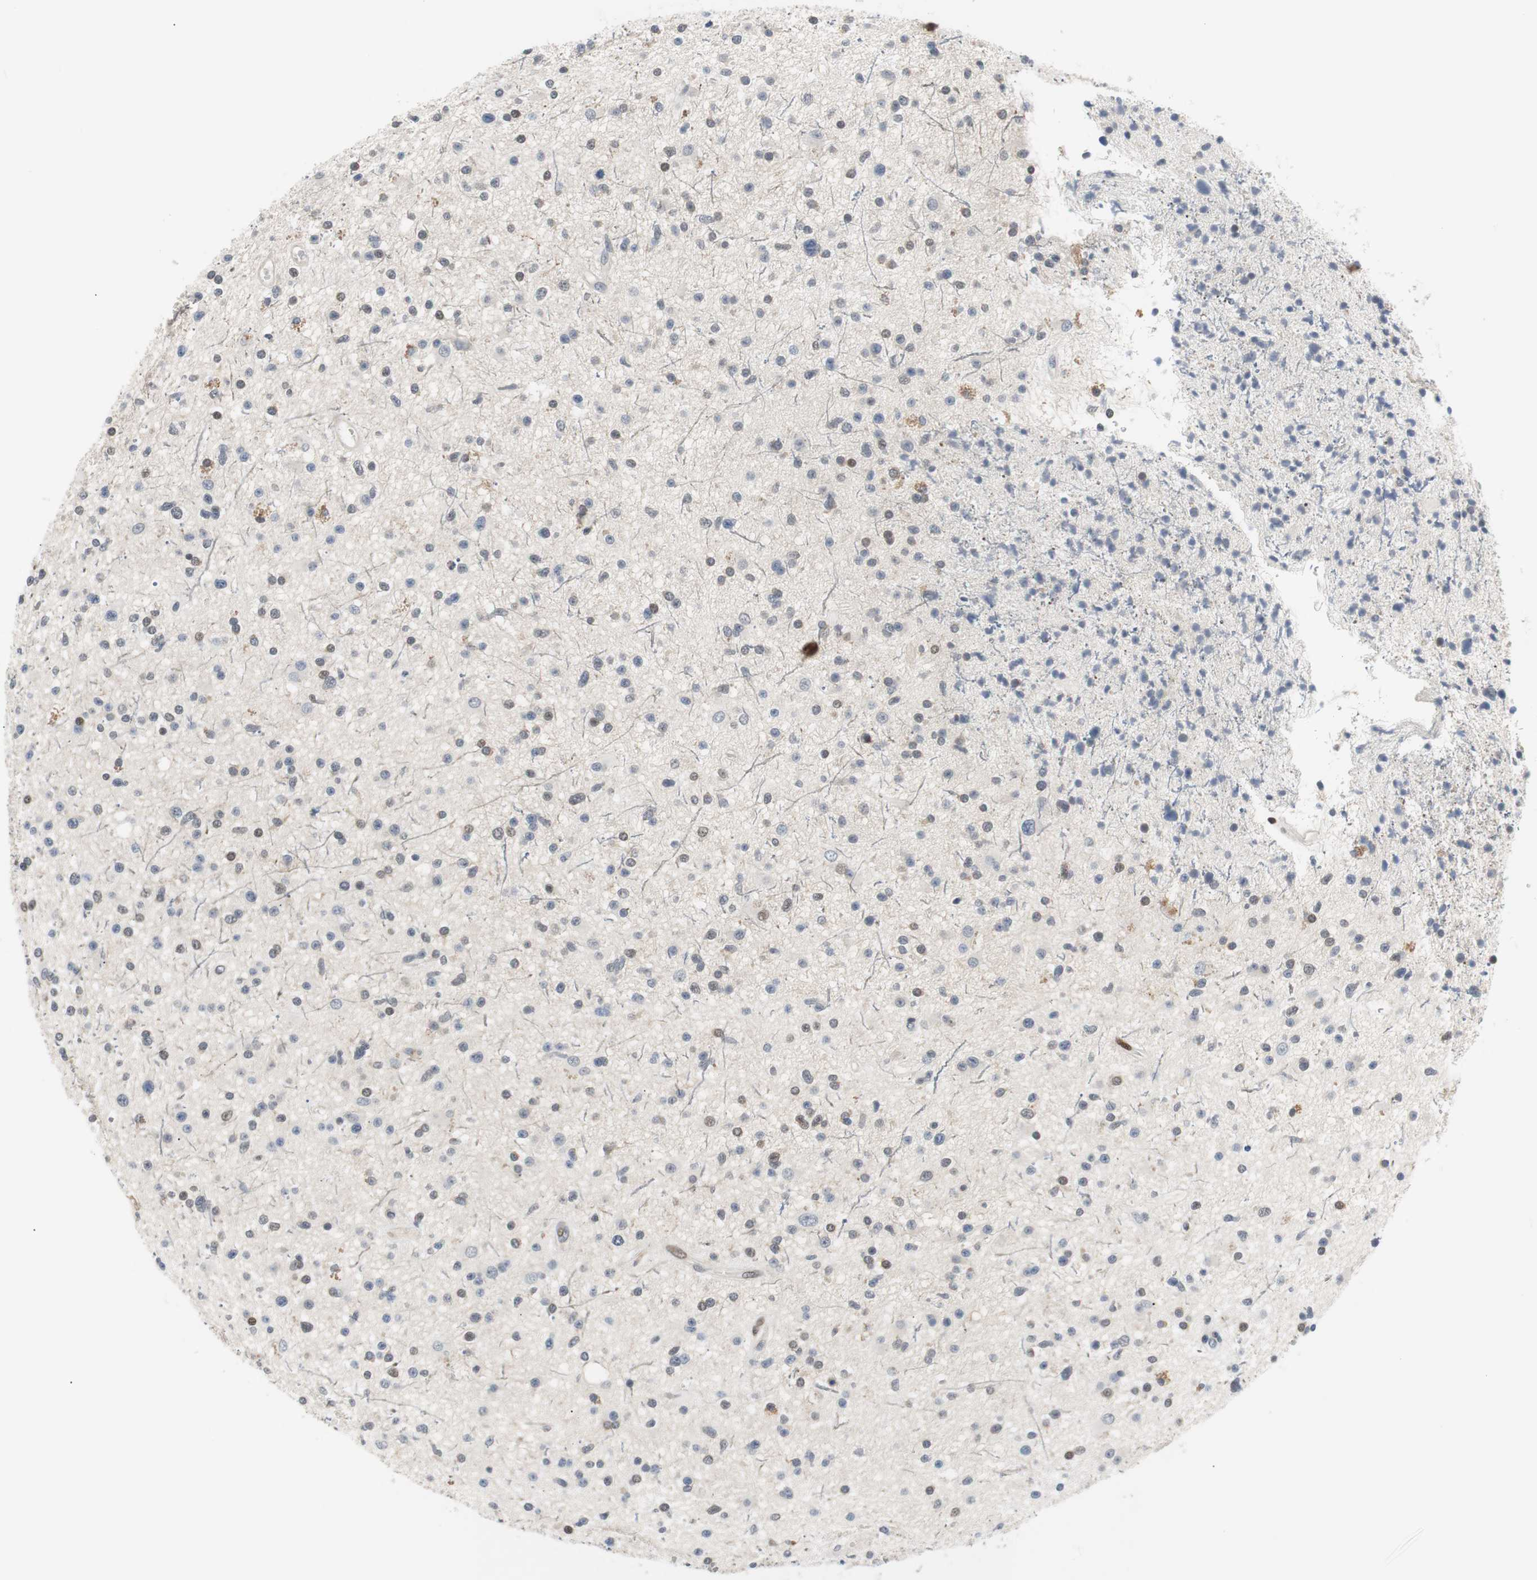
{"staining": {"intensity": "weak", "quantity": "25%-75%", "location": "nuclear"}, "tissue": "glioma", "cell_type": "Tumor cells", "image_type": "cancer", "snomed": [{"axis": "morphology", "description": "Glioma, malignant, High grade"}, {"axis": "topography", "description": "Brain"}], "caption": "Human malignant high-grade glioma stained for a protein (brown) shows weak nuclear positive expression in about 25%-75% of tumor cells.", "gene": "MAP2K4", "patient": {"sex": "male", "age": 33}}